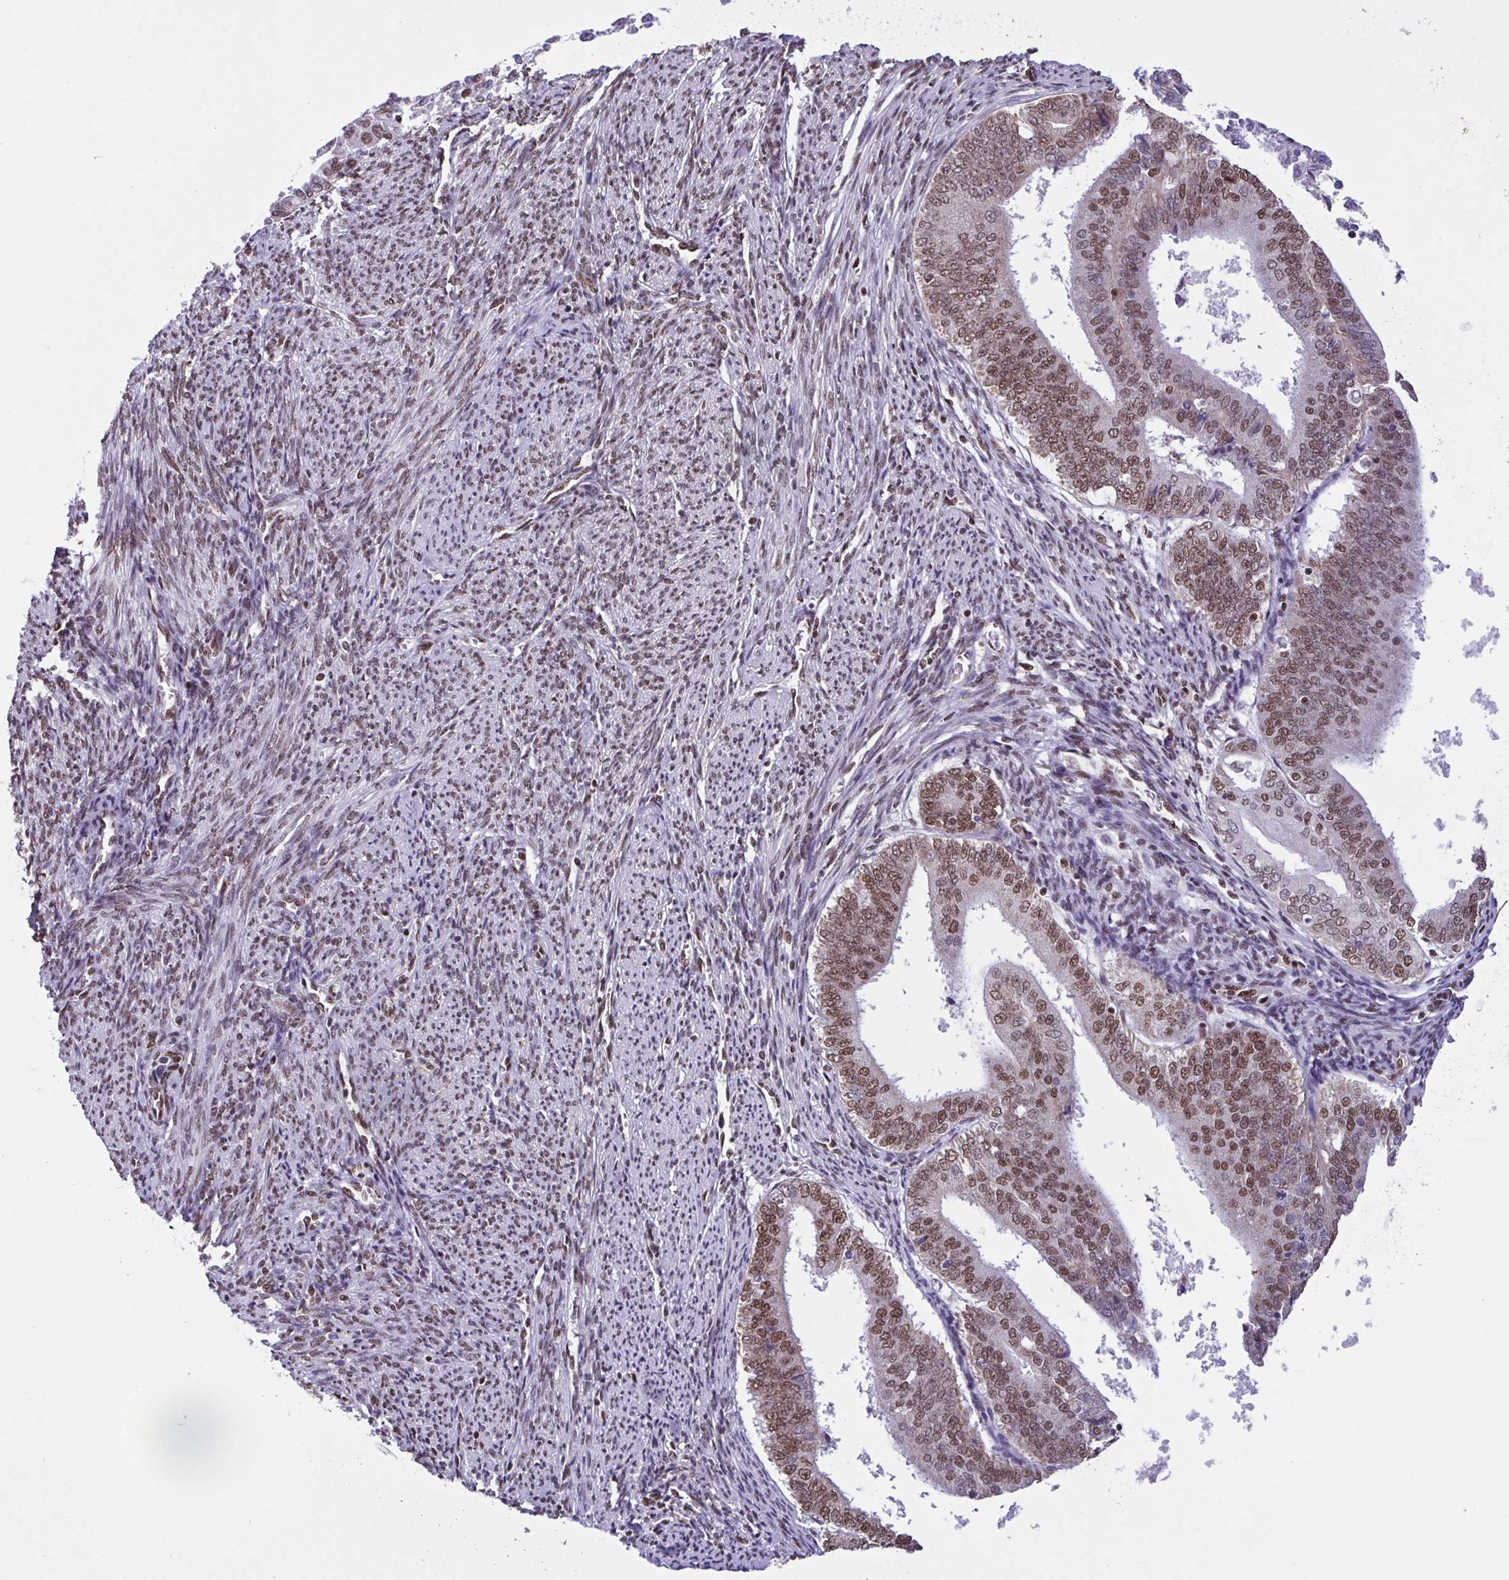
{"staining": {"intensity": "moderate", "quantity": "25%-75%", "location": "nuclear"}, "tissue": "endometrial cancer", "cell_type": "Tumor cells", "image_type": "cancer", "snomed": [{"axis": "morphology", "description": "Adenocarcinoma, NOS"}, {"axis": "topography", "description": "Endometrium"}], "caption": "Endometrial cancer (adenocarcinoma) stained for a protein (brown) demonstrates moderate nuclear positive staining in about 25%-75% of tumor cells.", "gene": "TIMM21", "patient": {"sex": "female", "age": 63}}